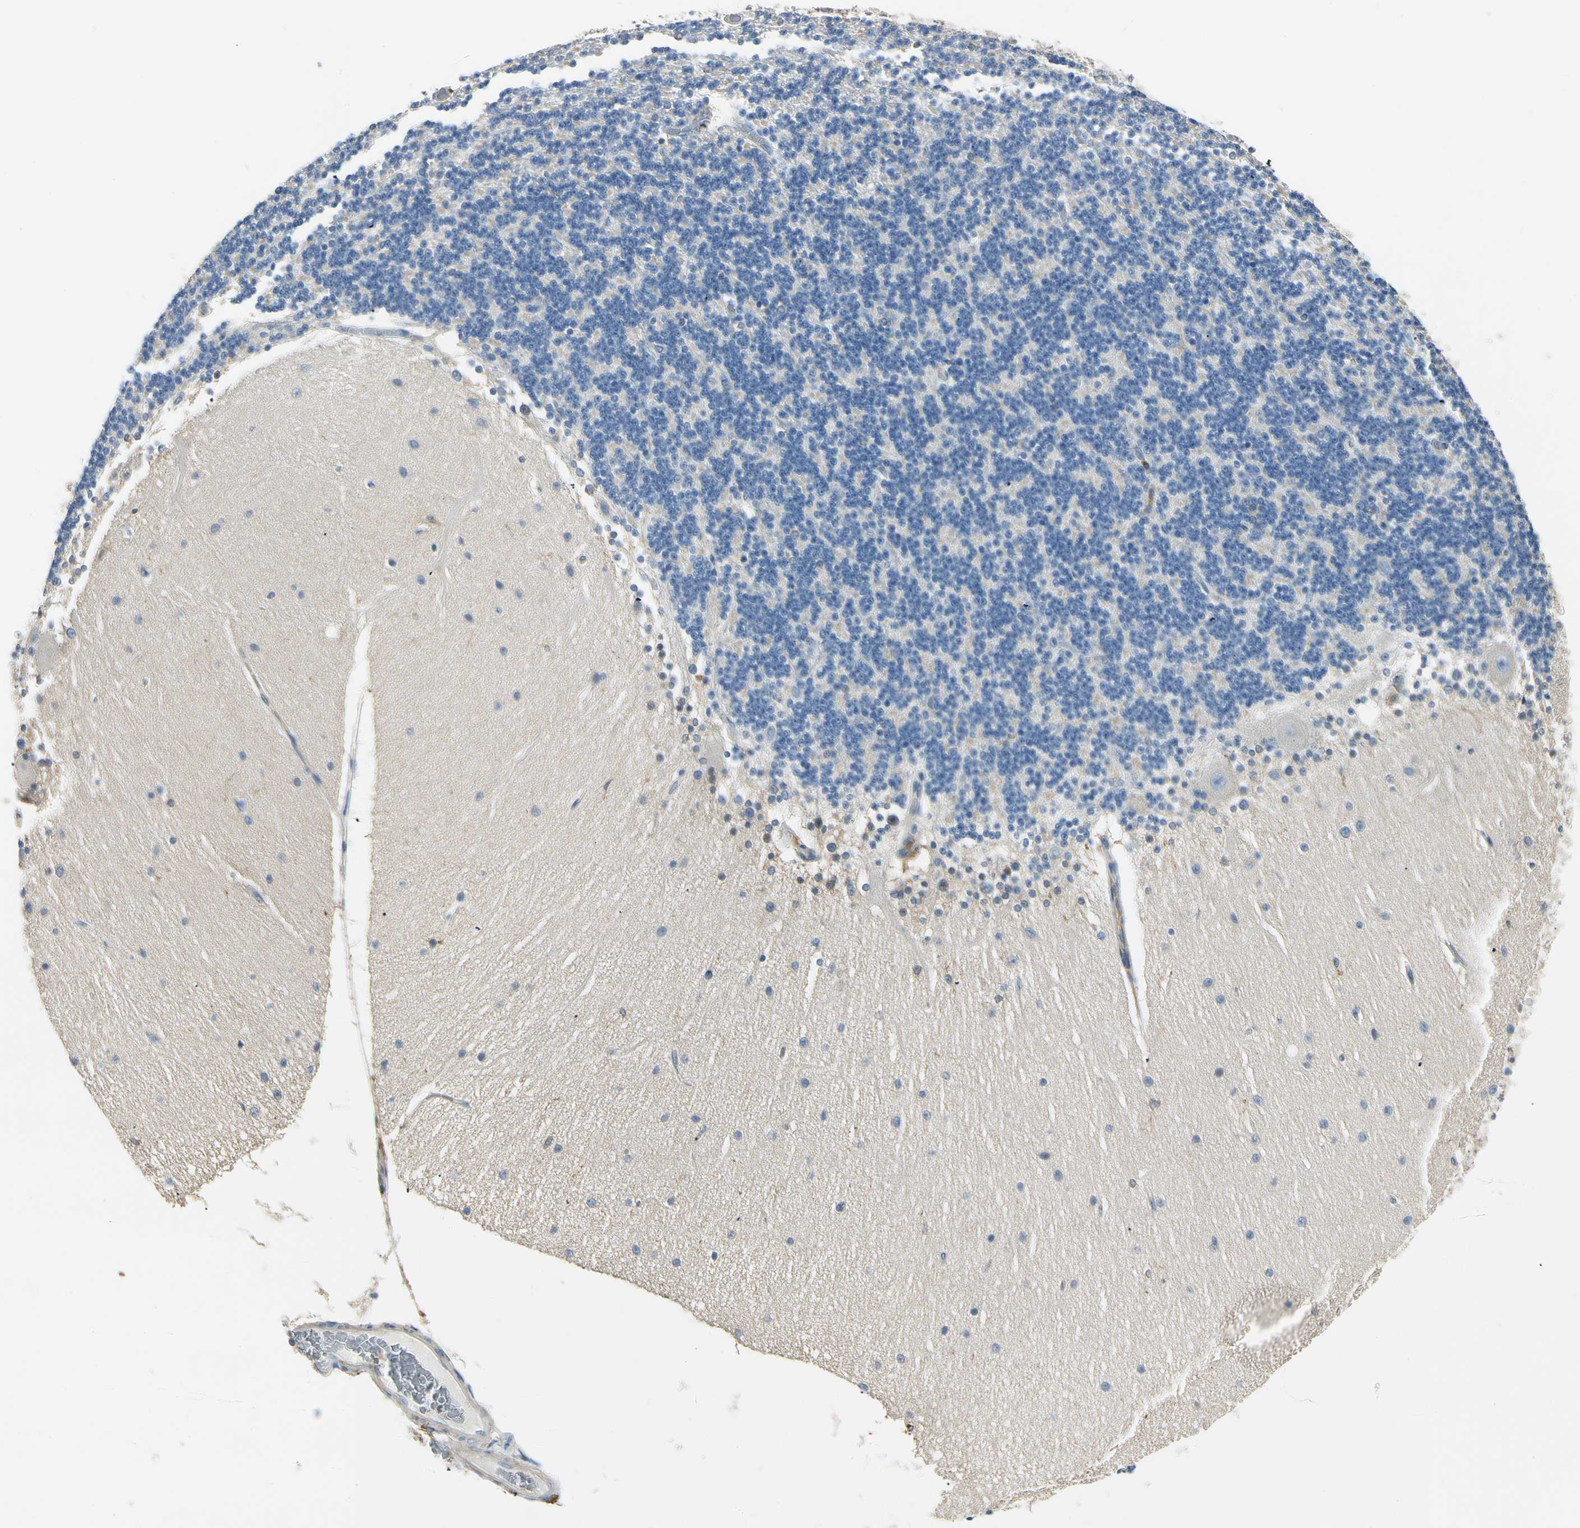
{"staining": {"intensity": "negative", "quantity": "none", "location": "none"}, "tissue": "cerebellum", "cell_type": "Cells in granular layer", "image_type": "normal", "snomed": [{"axis": "morphology", "description": "Normal tissue, NOS"}, {"axis": "topography", "description": "Cerebellum"}], "caption": "Immunohistochemical staining of normal cerebellum exhibits no significant staining in cells in granular layer.", "gene": "CAPZA2", "patient": {"sex": "female", "age": 54}}